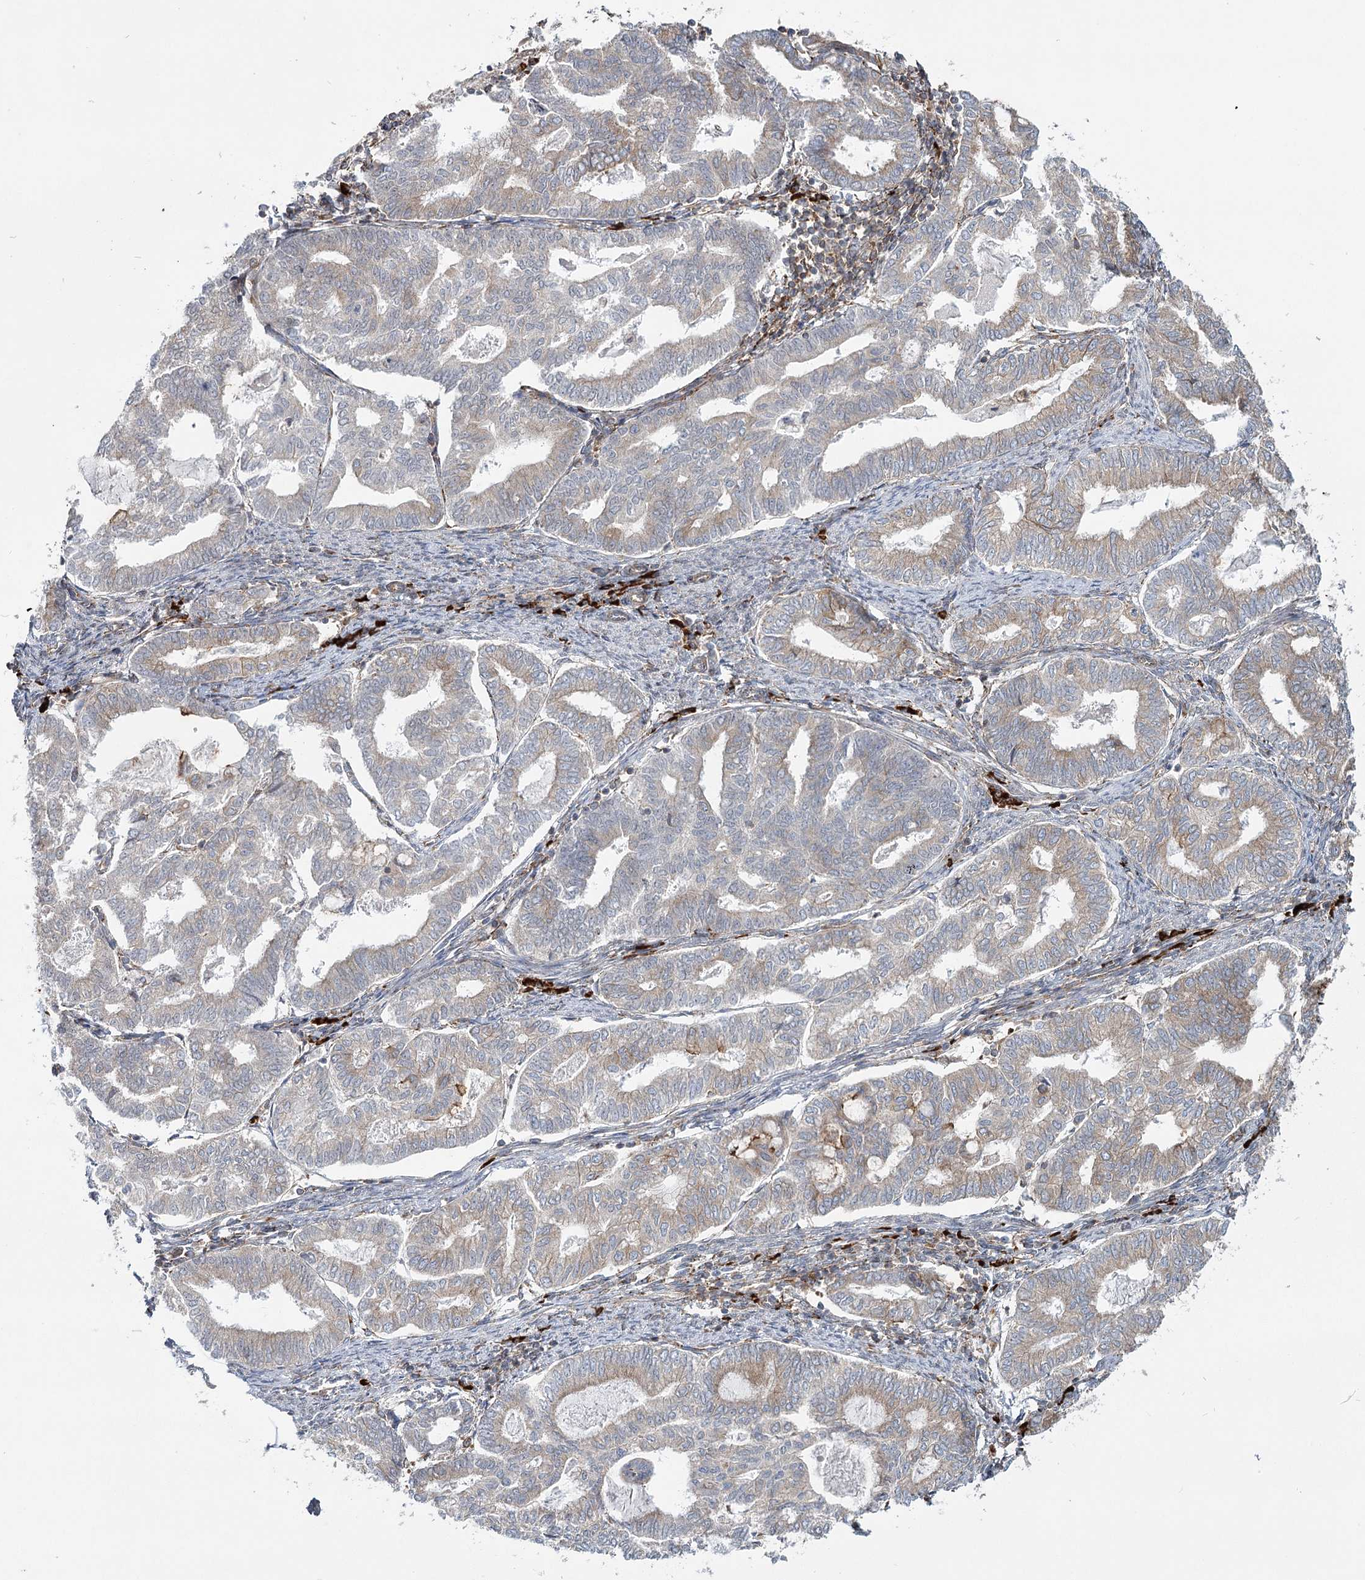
{"staining": {"intensity": "weak", "quantity": "25%-75%", "location": "cytoplasmic/membranous"}, "tissue": "endometrial cancer", "cell_type": "Tumor cells", "image_type": "cancer", "snomed": [{"axis": "morphology", "description": "Adenocarcinoma, NOS"}, {"axis": "topography", "description": "Endometrium"}], "caption": "Endometrial adenocarcinoma stained for a protein demonstrates weak cytoplasmic/membranous positivity in tumor cells.", "gene": "POGLUT1", "patient": {"sex": "female", "age": 79}}